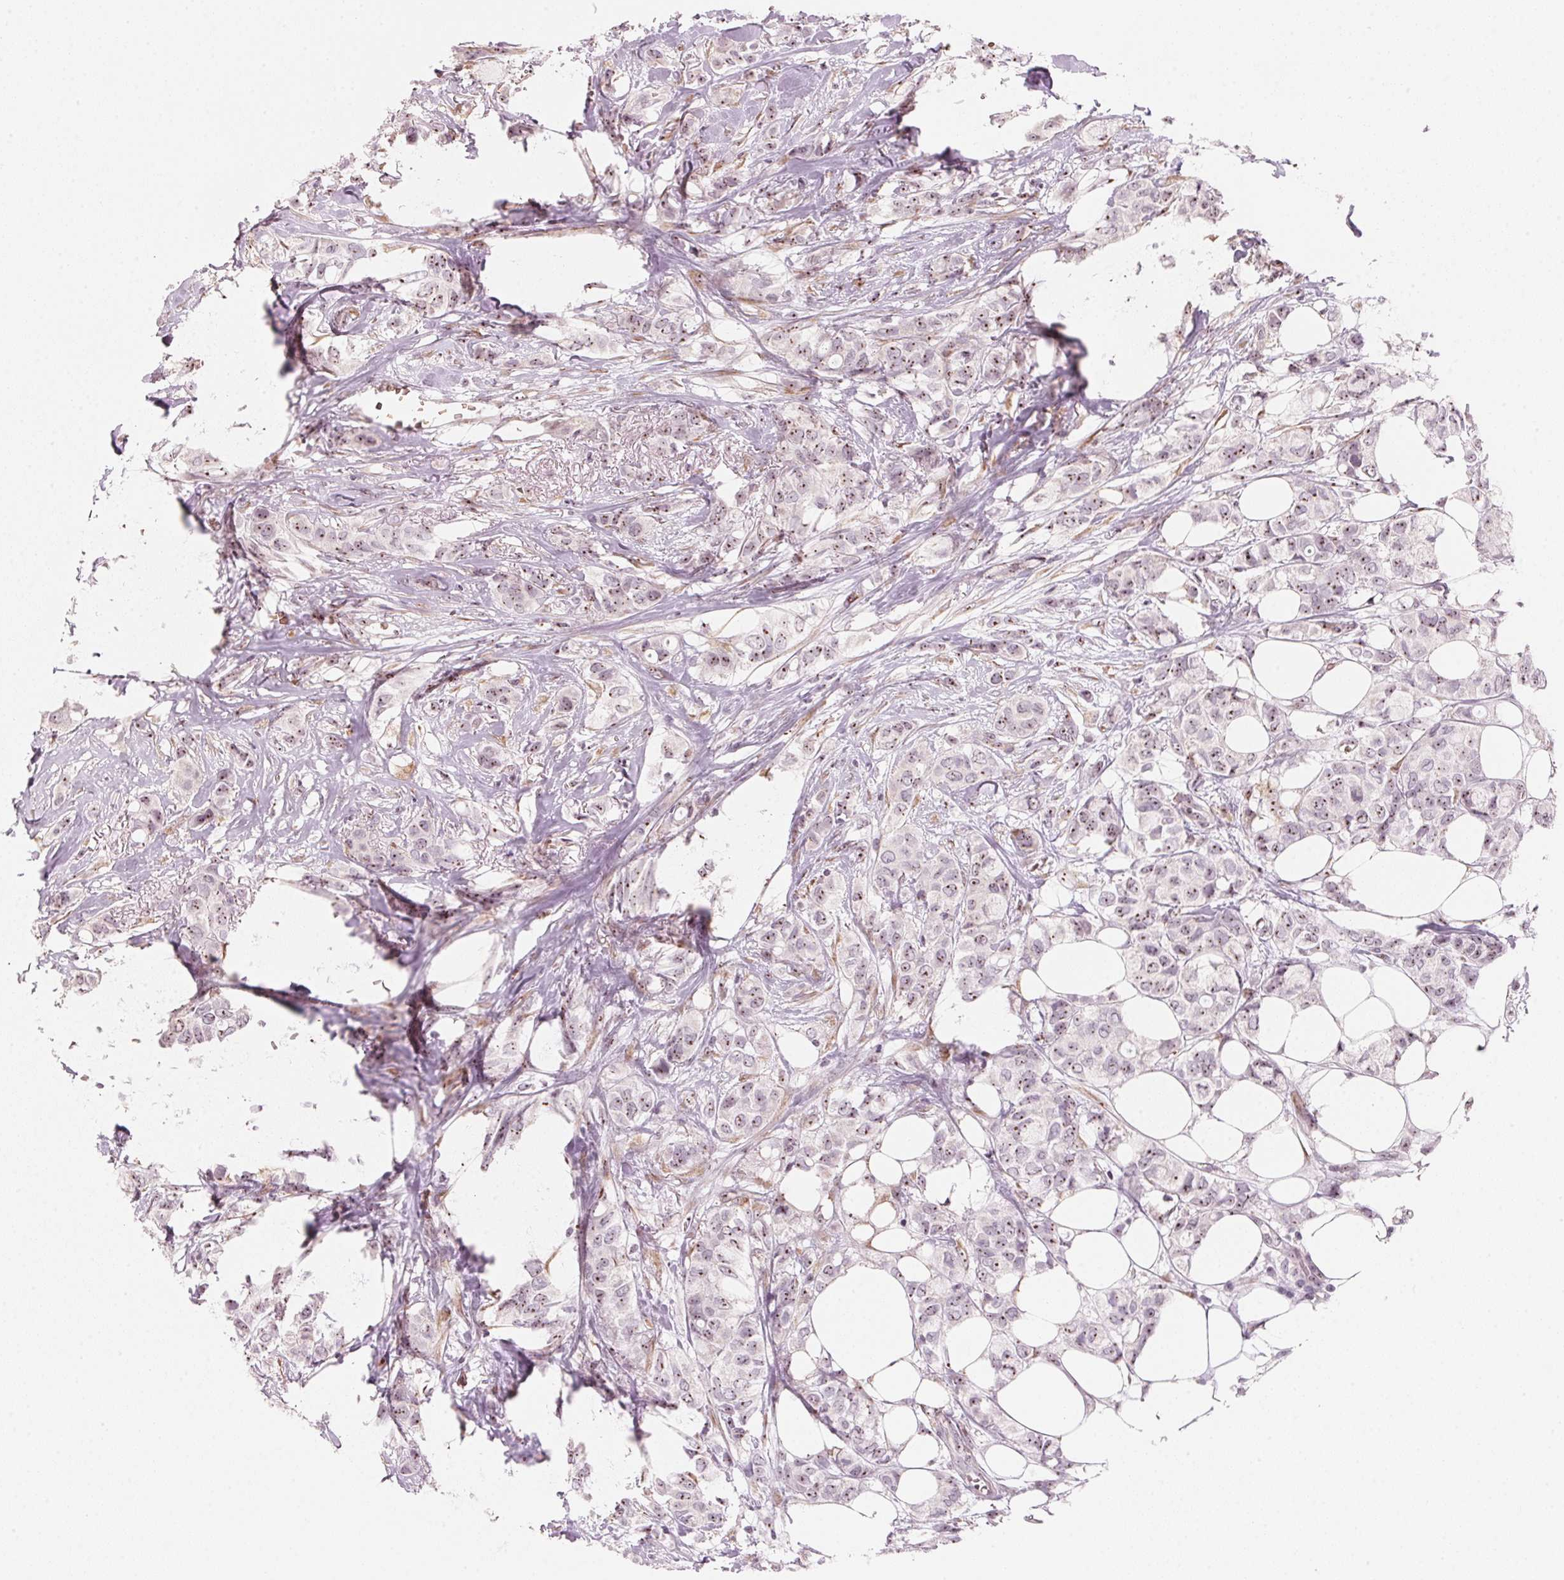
{"staining": {"intensity": "weak", "quantity": ">75%", "location": "nuclear"}, "tissue": "breast cancer", "cell_type": "Tumor cells", "image_type": "cancer", "snomed": [{"axis": "morphology", "description": "Duct carcinoma"}, {"axis": "topography", "description": "Breast"}], "caption": "Human breast cancer (invasive ductal carcinoma) stained with a brown dye exhibits weak nuclear positive positivity in approximately >75% of tumor cells.", "gene": "DNTTIP2", "patient": {"sex": "female", "age": 85}}